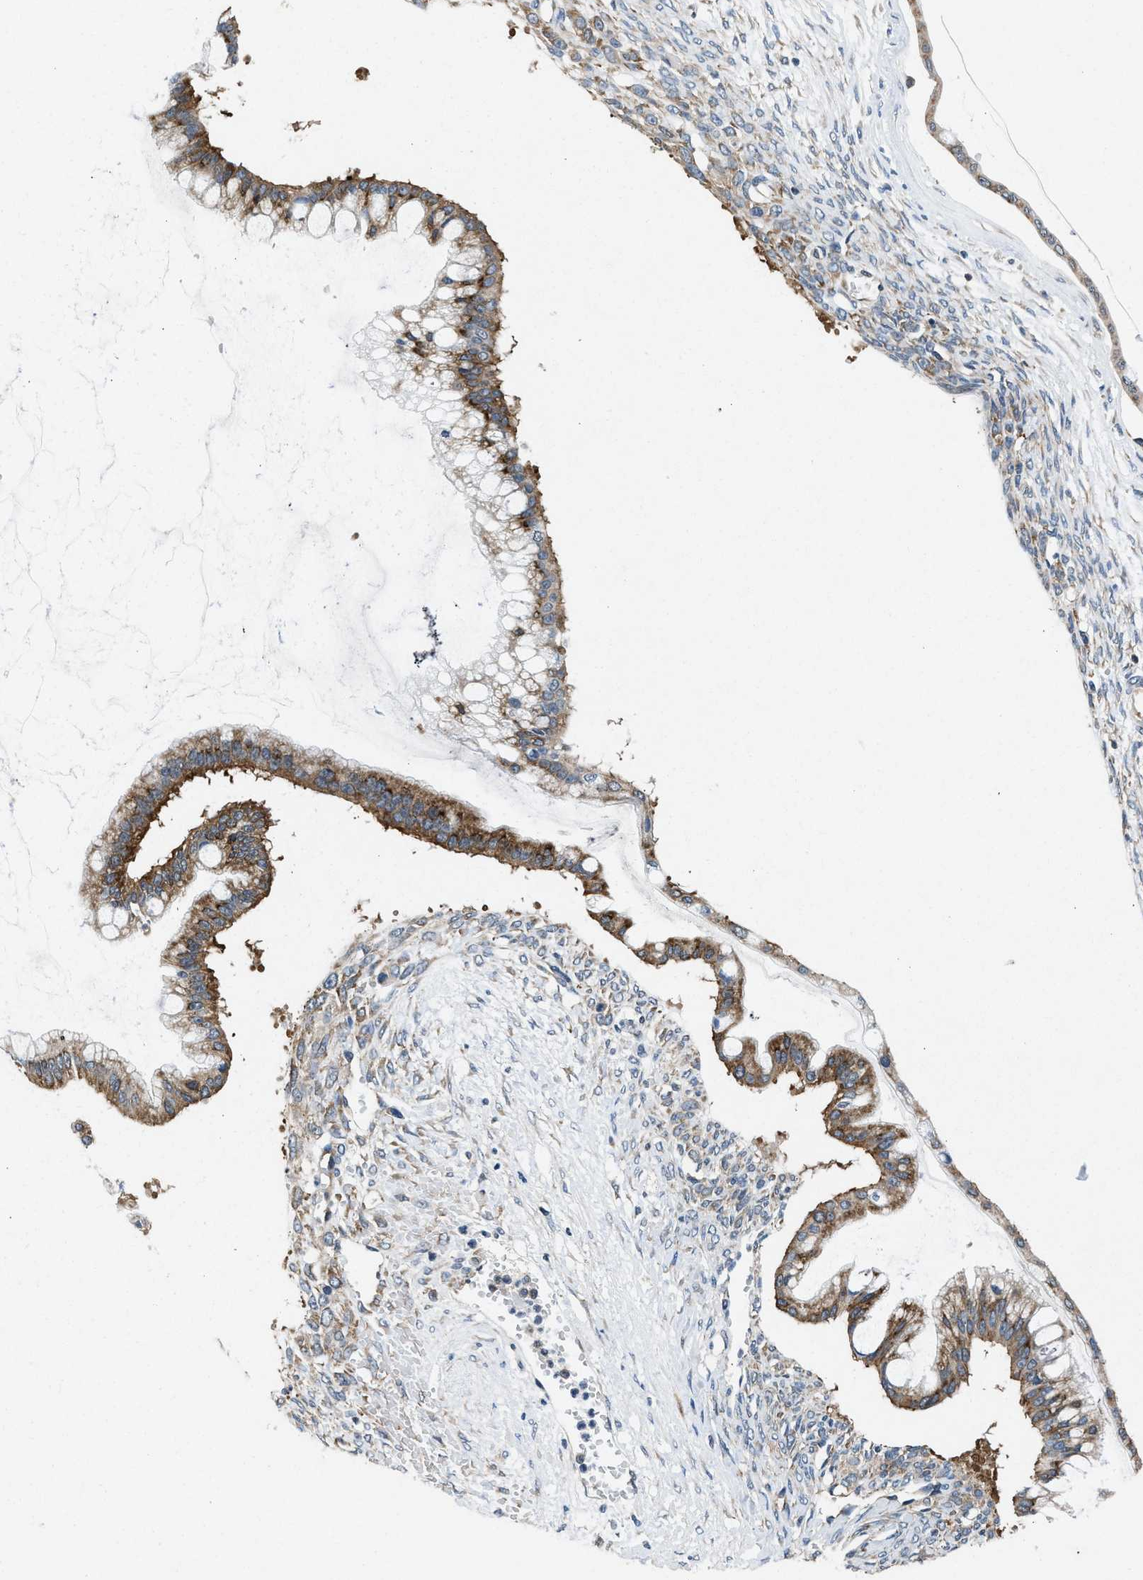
{"staining": {"intensity": "moderate", "quantity": ">75%", "location": "cytoplasmic/membranous"}, "tissue": "ovarian cancer", "cell_type": "Tumor cells", "image_type": "cancer", "snomed": [{"axis": "morphology", "description": "Cystadenocarcinoma, mucinous, NOS"}, {"axis": "topography", "description": "Ovary"}], "caption": "Protein staining exhibits moderate cytoplasmic/membranous staining in approximately >75% of tumor cells in mucinous cystadenocarcinoma (ovarian).", "gene": "PA2G4", "patient": {"sex": "female", "age": 73}}